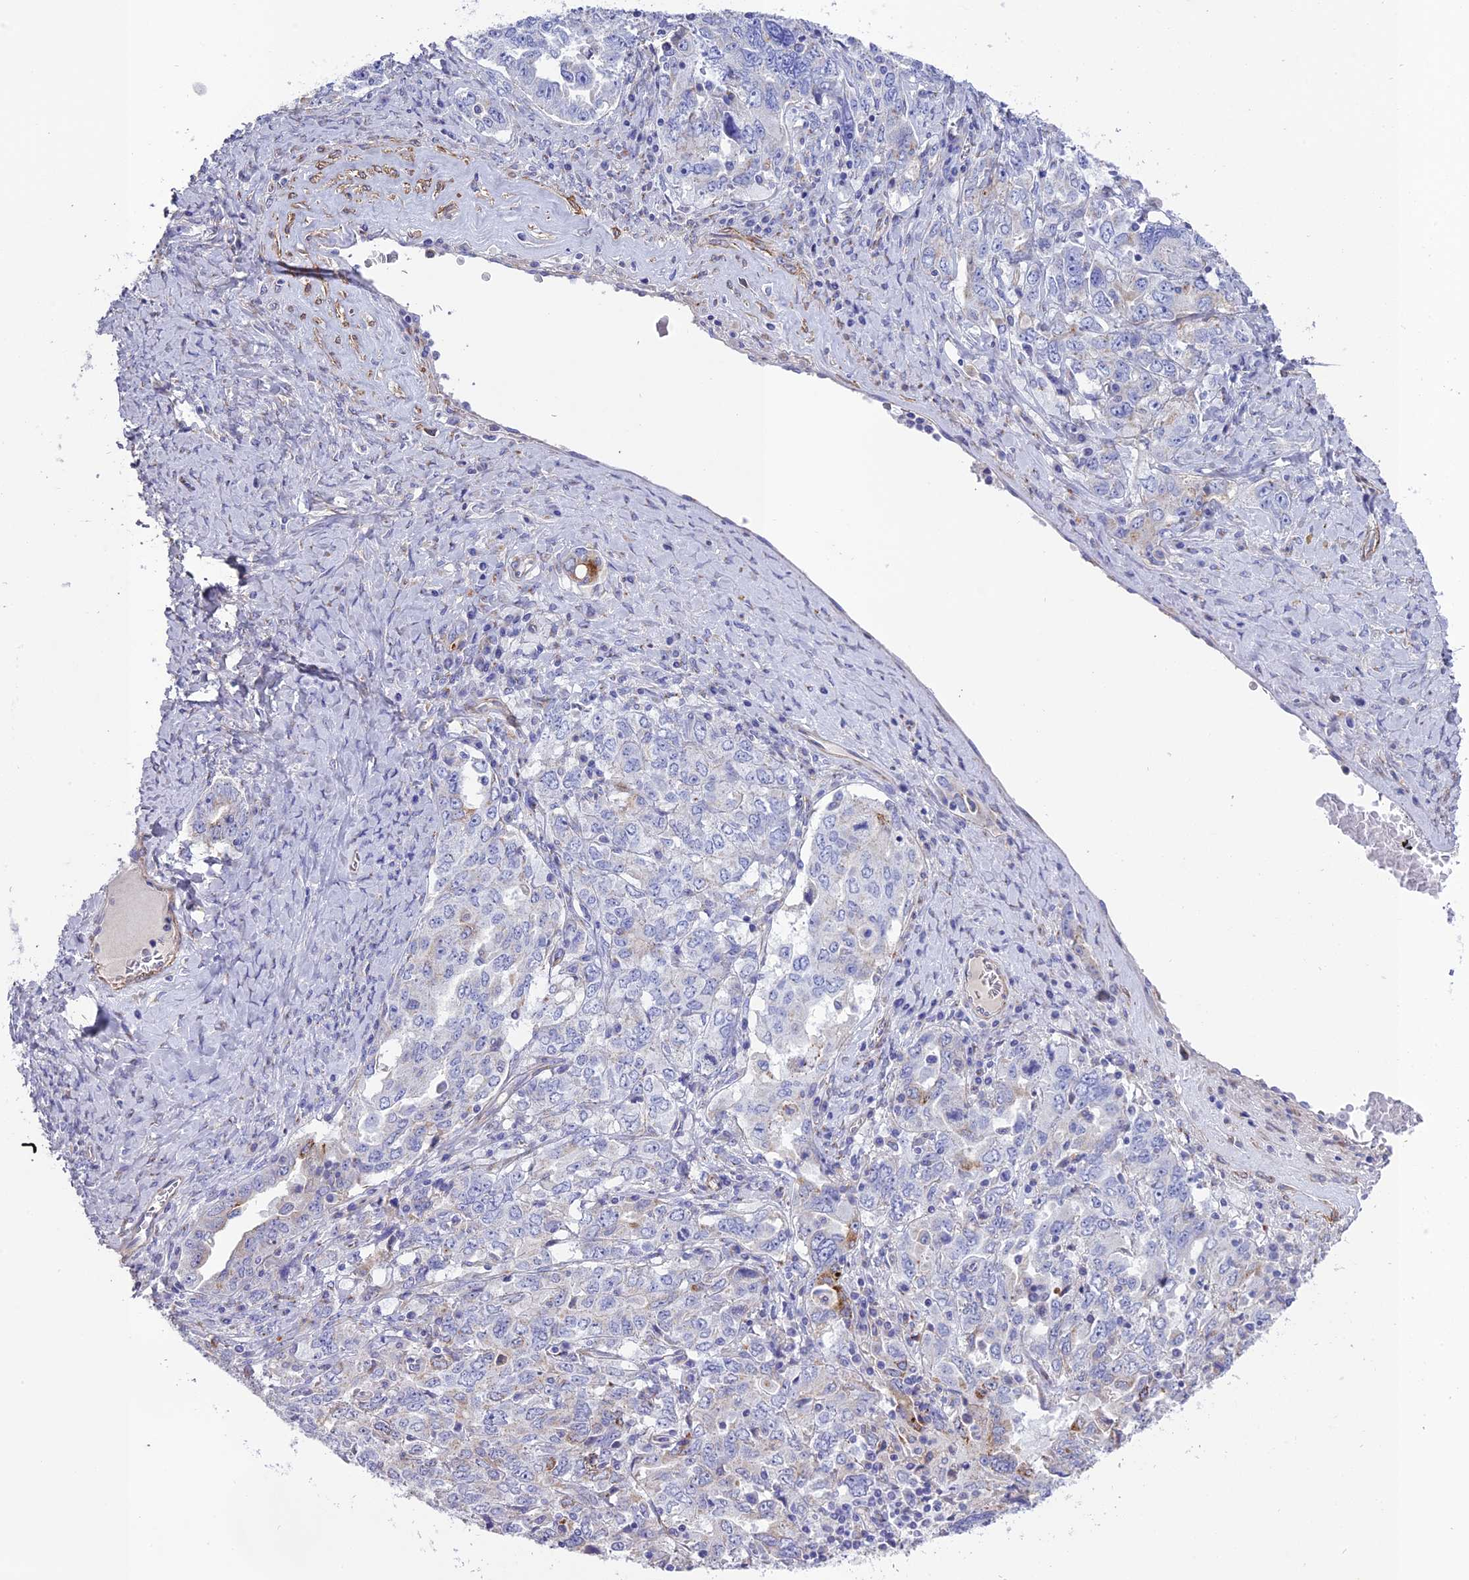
{"staining": {"intensity": "moderate", "quantity": "<25%", "location": "cytoplasmic/membranous"}, "tissue": "ovarian cancer", "cell_type": "Tumor cells", "image_type": "cancer", "snomed": [{"axis": "morphology", "description": "Carcinoma, endometroid"}, {"axis": "topography", "description": "Ovary"}], "caption": "Immunohistochemistry (IHC) micrograph of neoplastic tissue: ovarian cancer (endometroid carcinoma) stained using IHC reveals low levels of moderate protein expression localized specifically in the cytoplasmic/membranous of tumor cells, appearing as a cytoplasmic/membranous brown color.", "gene": "TNS1", "patient": {"sex": "female", "age": 62}}